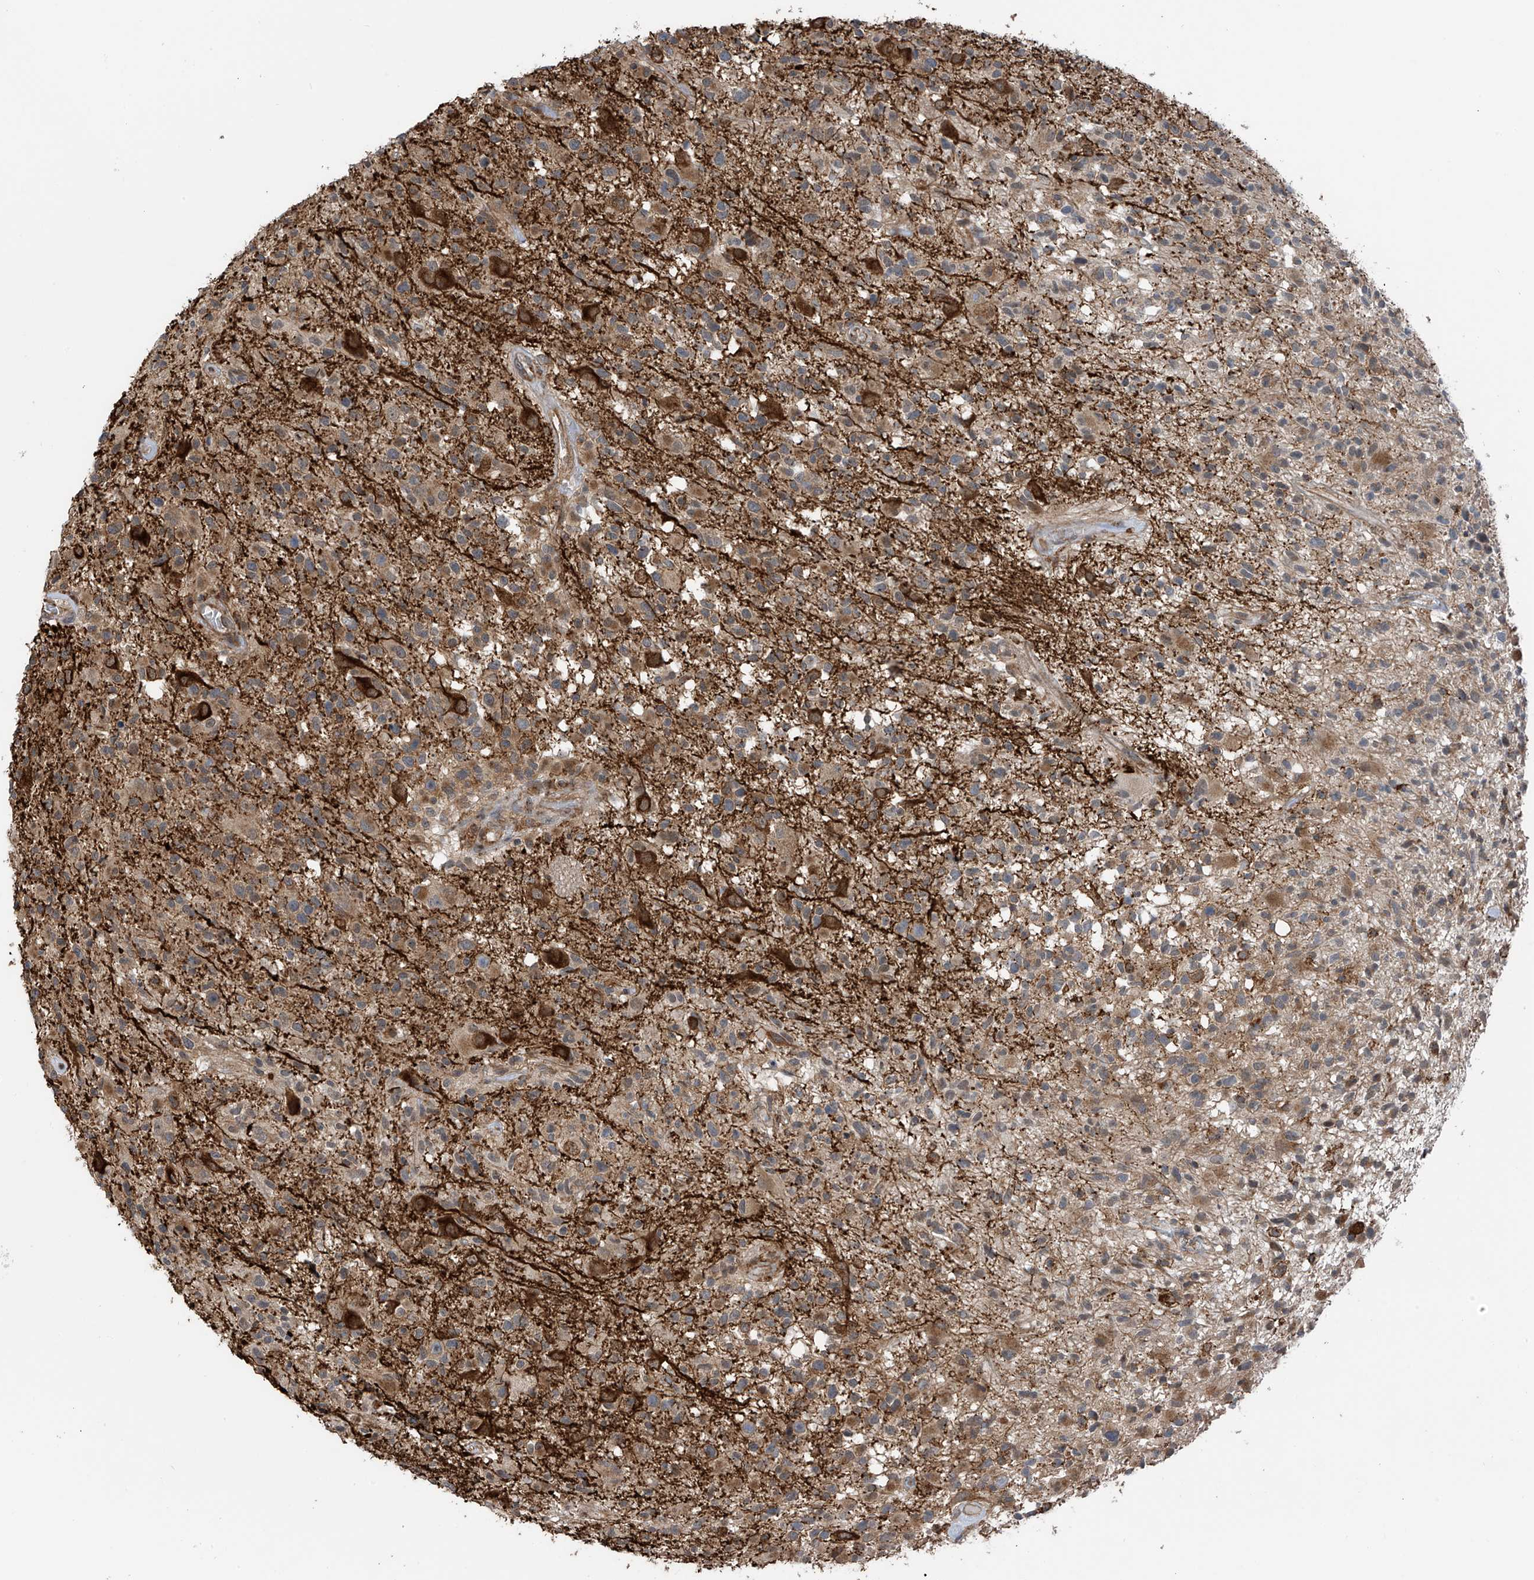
{"staining": {"intensity": "weak", "quantity": "25%-75%", "location": "cytoplasmic/membranous"}, "tissue": "glioma", "cell_type": "Tumor cells", "image_type": "cancer", "snomed": [{"axis": "morphology", "description": "Glioma, malignant, High grade"}, {"axis": "morphology", "description": "Glioblastoma, NOS"}, {"axis": "topography", "description": "Brain"}], "caption": "Immunohistochemistry (IHC) micrograph of neoplastic tissue: human glioblastoma stained using IHC shows low levels of weak protein expression localized specifically in the cytoplasmic/membranous of tumor cells, appearing as a cytoplasmic/membranous brown color.", "gene": "ZNF189", "patient": {"sex": "male", "age": 60}}